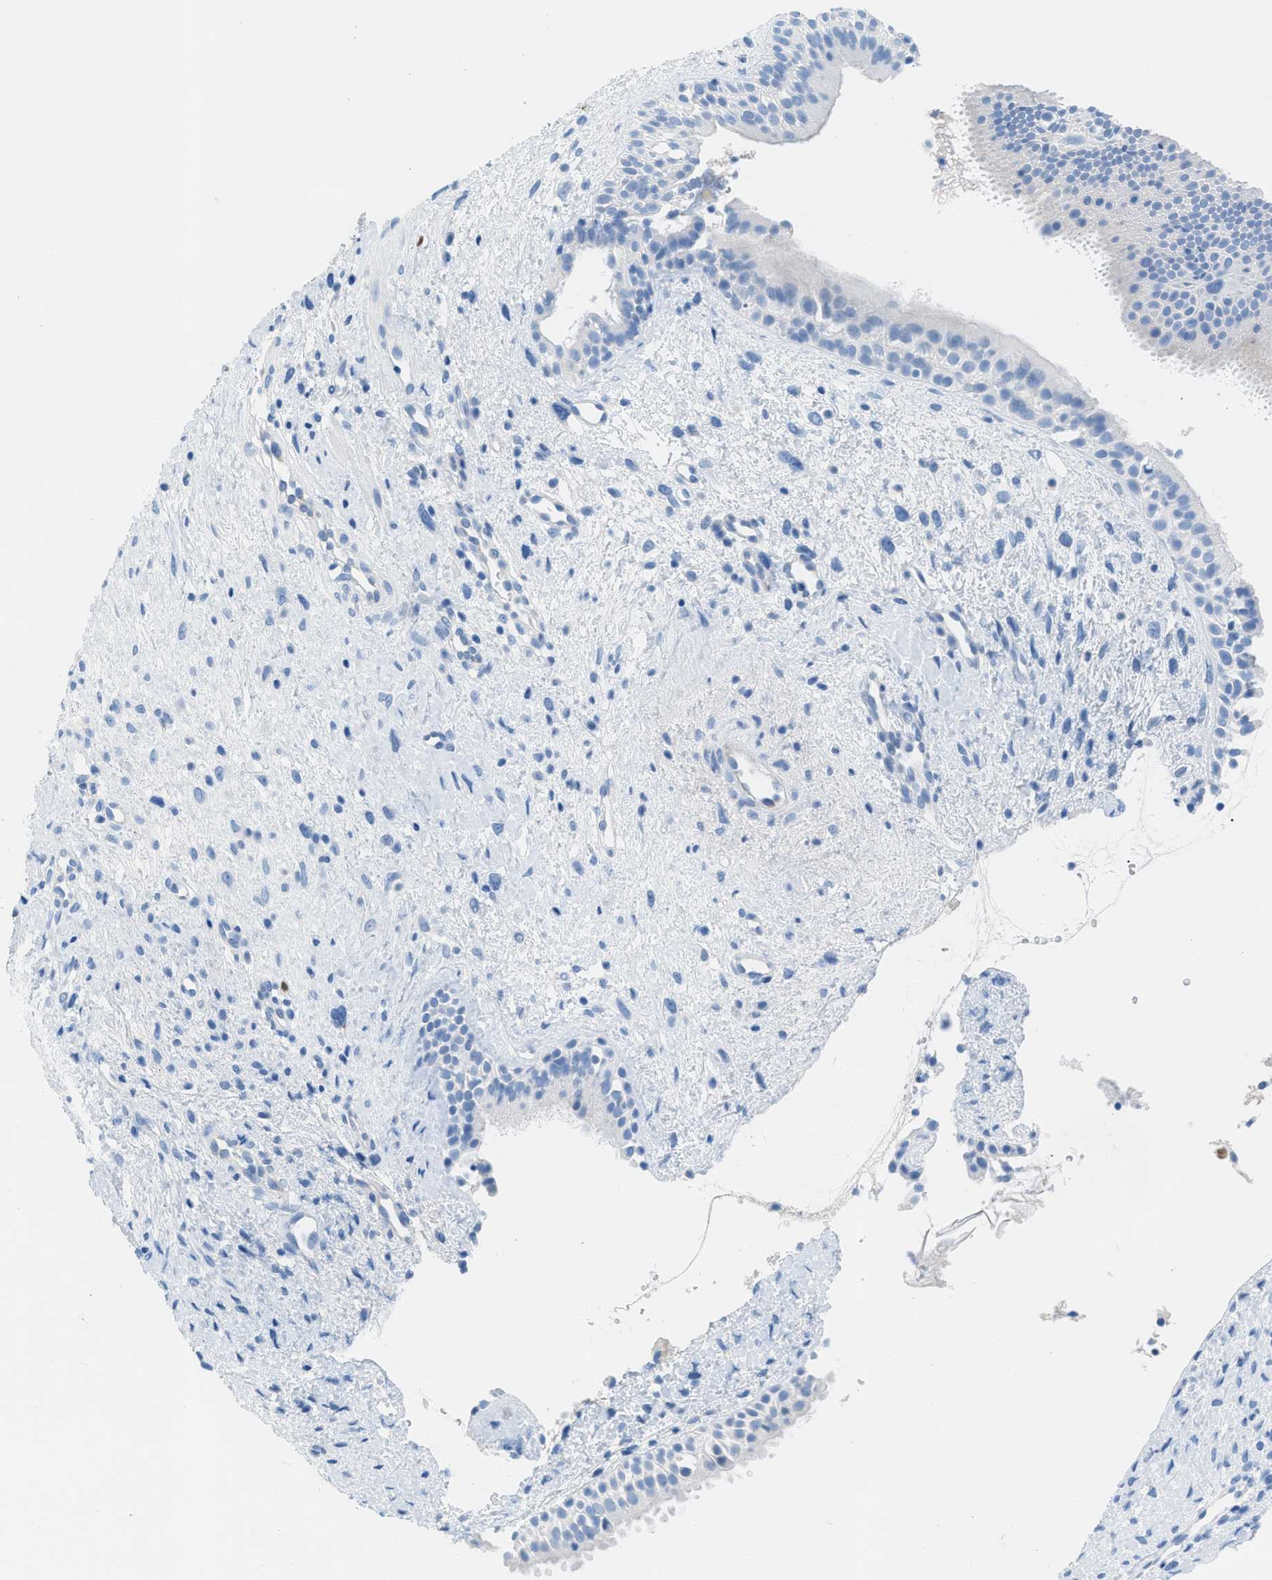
{"staining": {"intensity": "negative", "quantity": "none", "location": "none"}, "tissue": "nasopharynx", "cell_type": "Respiratory epithelial cells", "image_type": "normal", "snomed": [{"axis": "morphology", "description": "Normal tissue, NOS"}, {"axis": "topography", "description": "Nasopharynx"}], "caption": "Respiratory epithelial cells are negative for brown protein staining in unremarkable nasopharynx. (Brightfield microscopy of DAB (3,3'-diaminobenzidine) IHC at high magnification).", "gene": "TCL1A", "patient": {"sex": "male", "age": 22}}